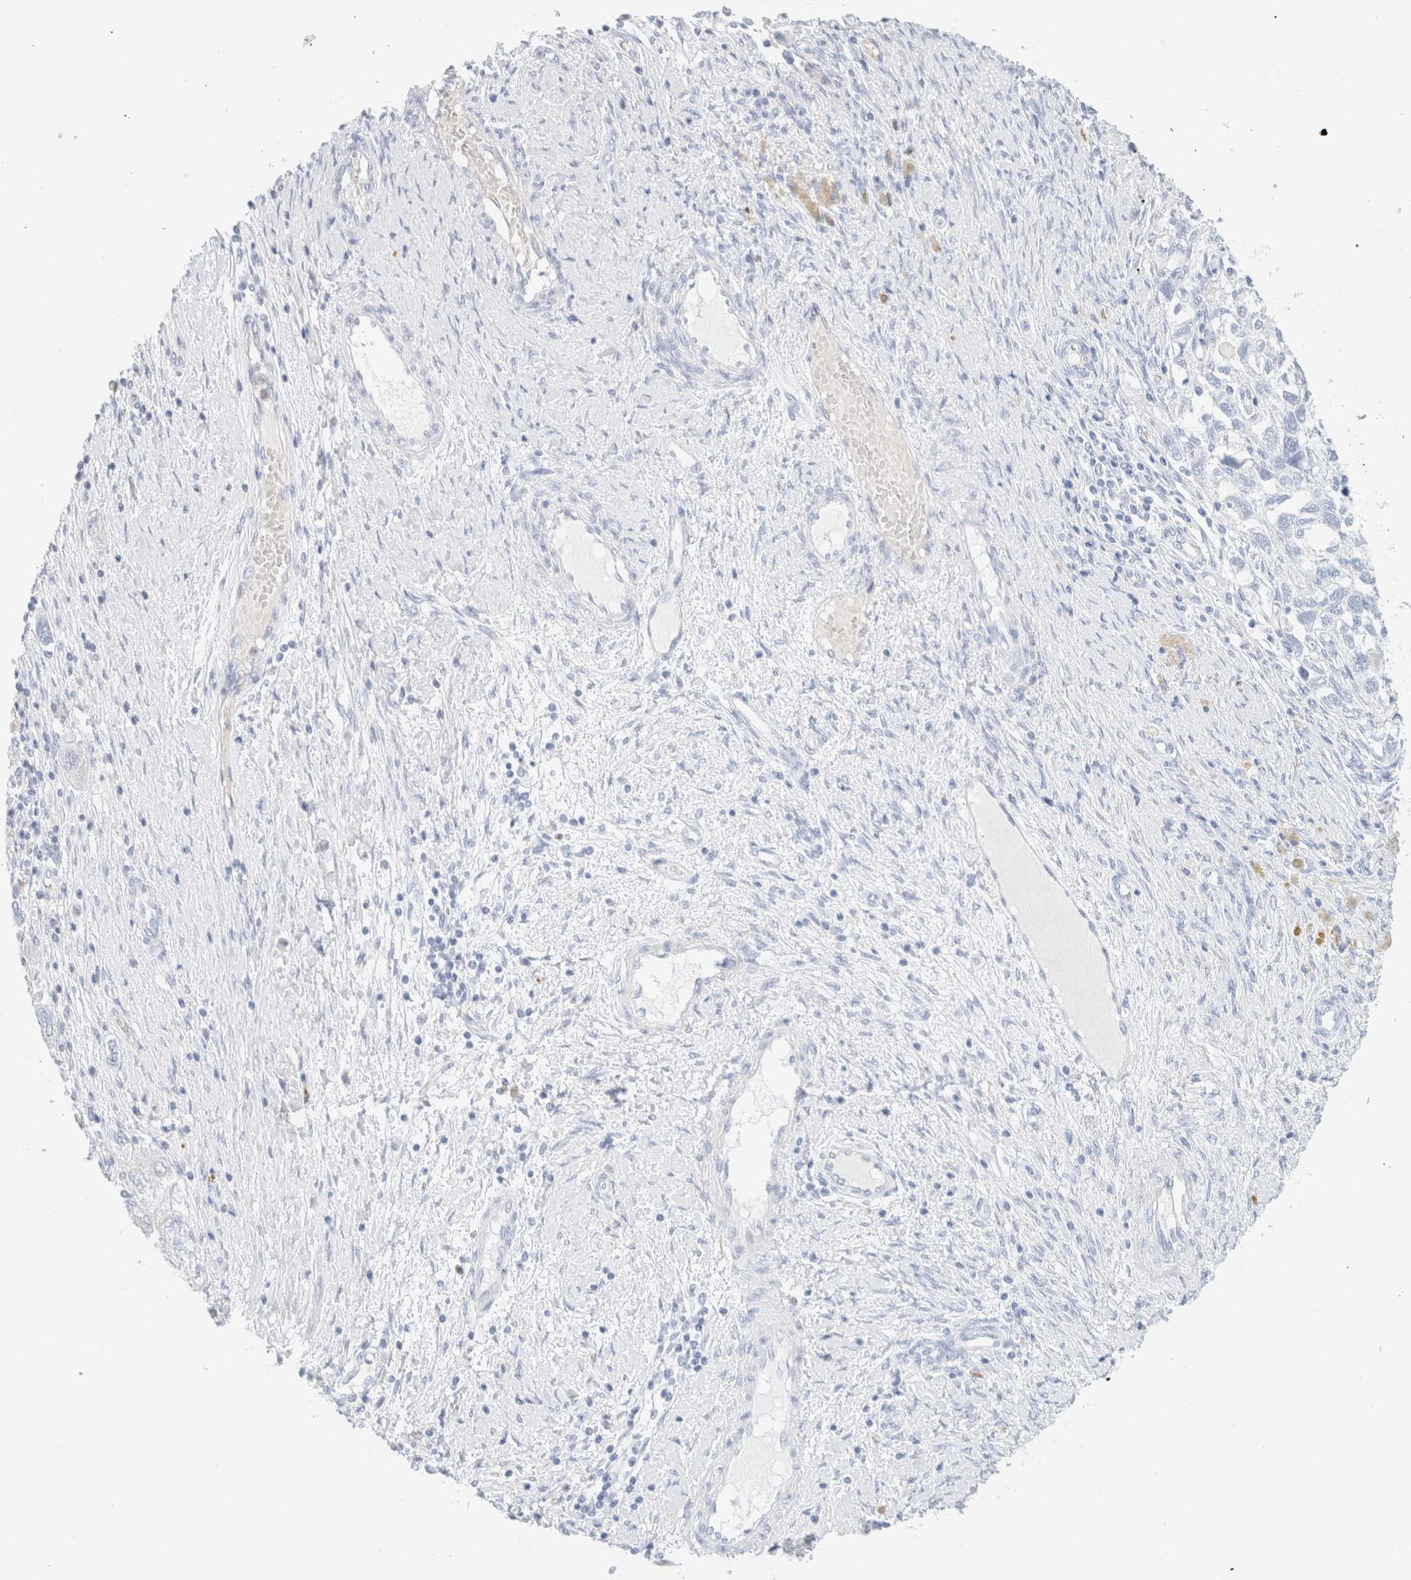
{"staining": {"intensity": "negative", "quantity": "none", "location": "none"}, "tissue": "ovarian cancer", "cell_type": "Tumor cells", "image_type": "cancer", "snomed": [{"axis": "morphology", "description": "Carcinoma, NOS"}, {"axis": "morphology", "description": "Cystadenocarcinoma, serous, NOS"}, {"axis": "topography", "description": "Ovary"}], "caption": "Human ovarian cancer (carcinoma) stained for a protein using immunohistochemistry (IHC) shows no positivity in tumor cells.", "gene": "ARG1", "patient": {"sex": "female", "age": 69}}